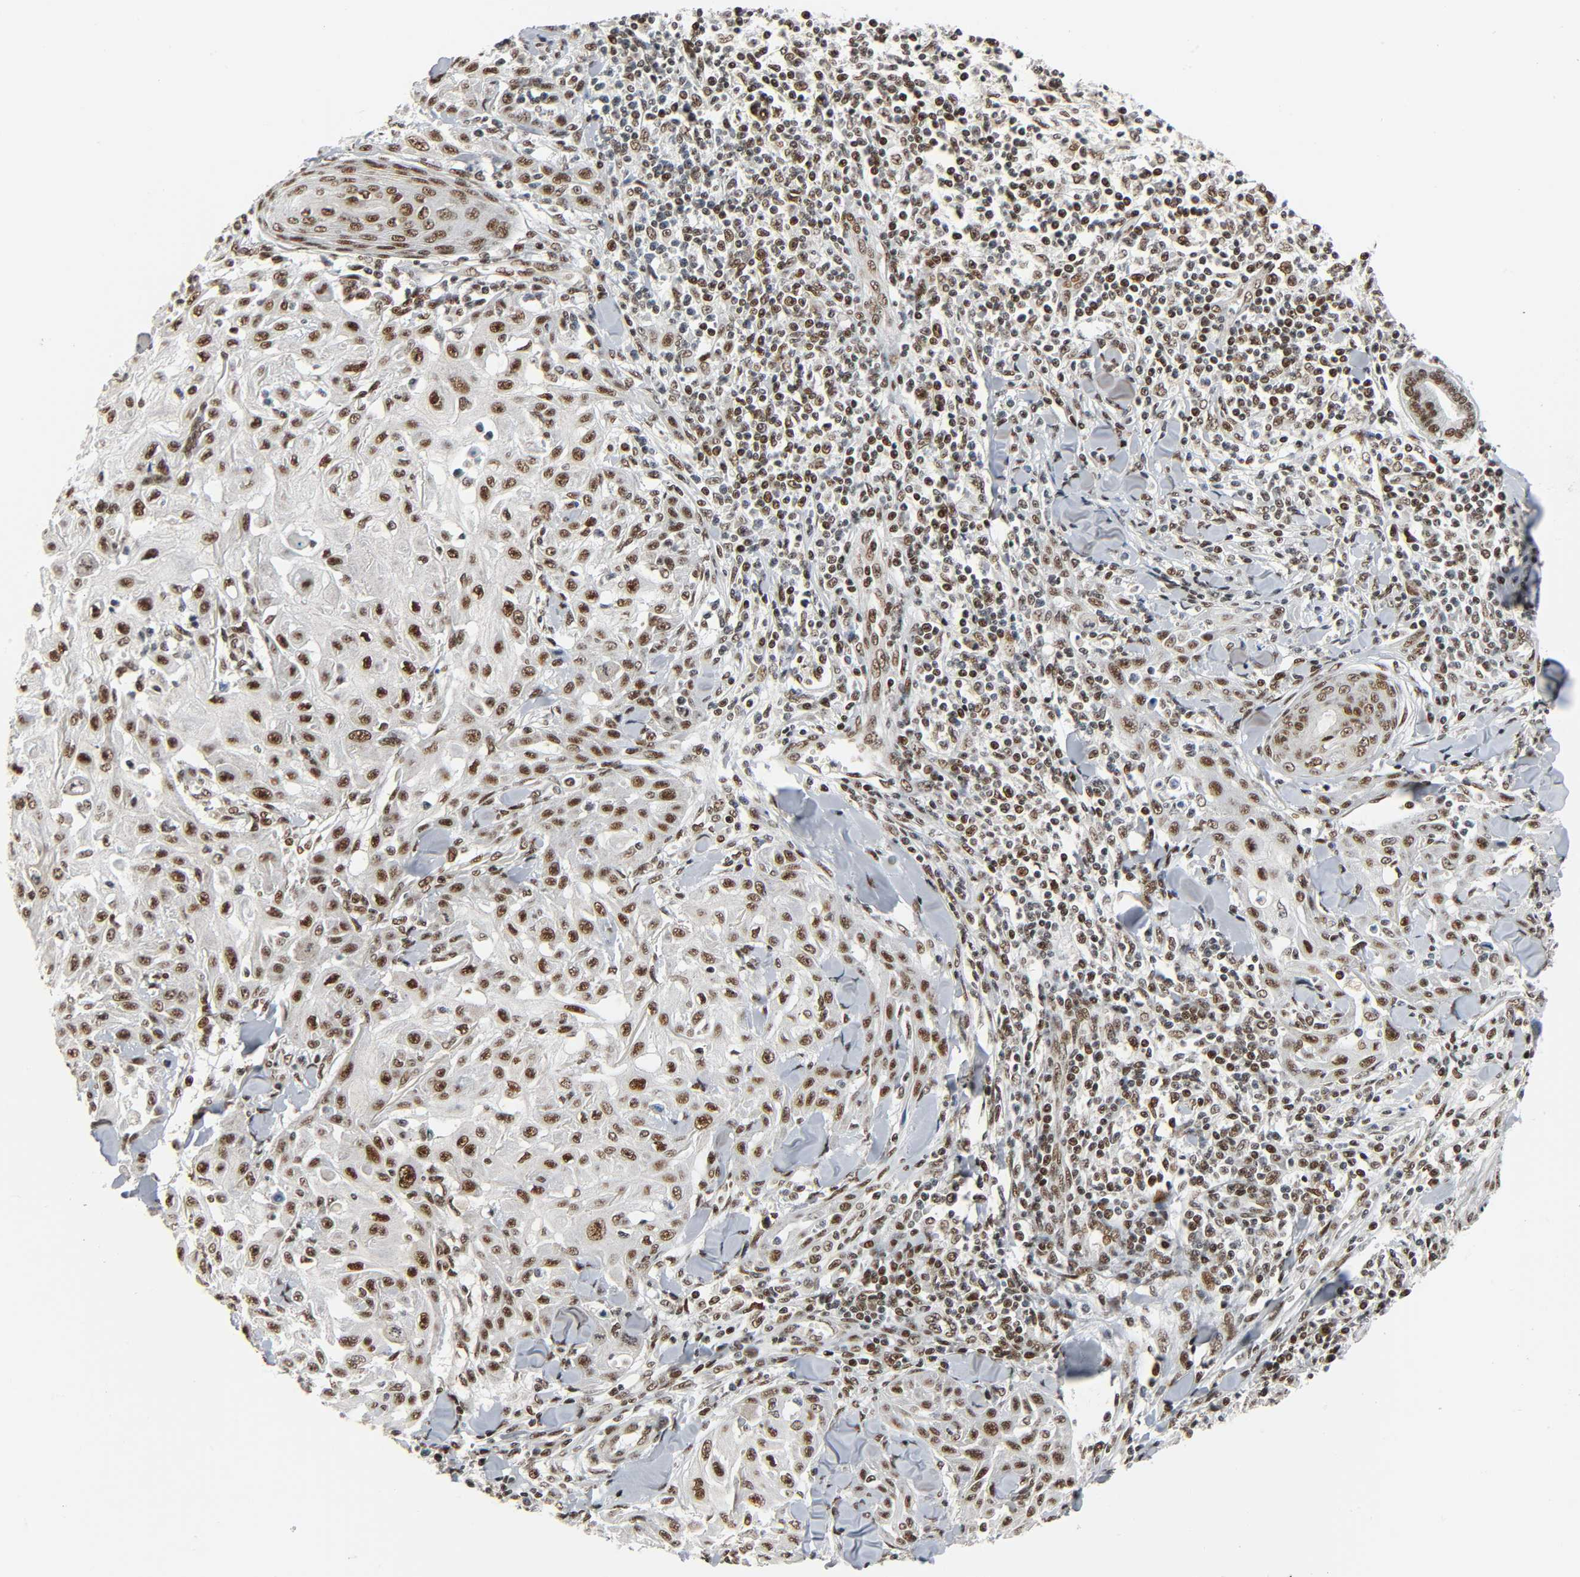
{"staining": {"intensity": "strong", "quantity": ">75%", "location": "nuclear"}, "tissue": "skin cancer", "cell_type": "Tumor cells", "image_type": "cancer", "snomed": [{"axis": "morphology", "description": "Squamous cell carcinoma, NOS"}, {"axis": "topography", "description": "Skin"}], "caption": "Protein analysis of skin cancer tissue shows strong nuclear expression in approximately >75% of tumor cells.", "gene": "CDK9", "patient": {"sex": "male", "age": 24}}